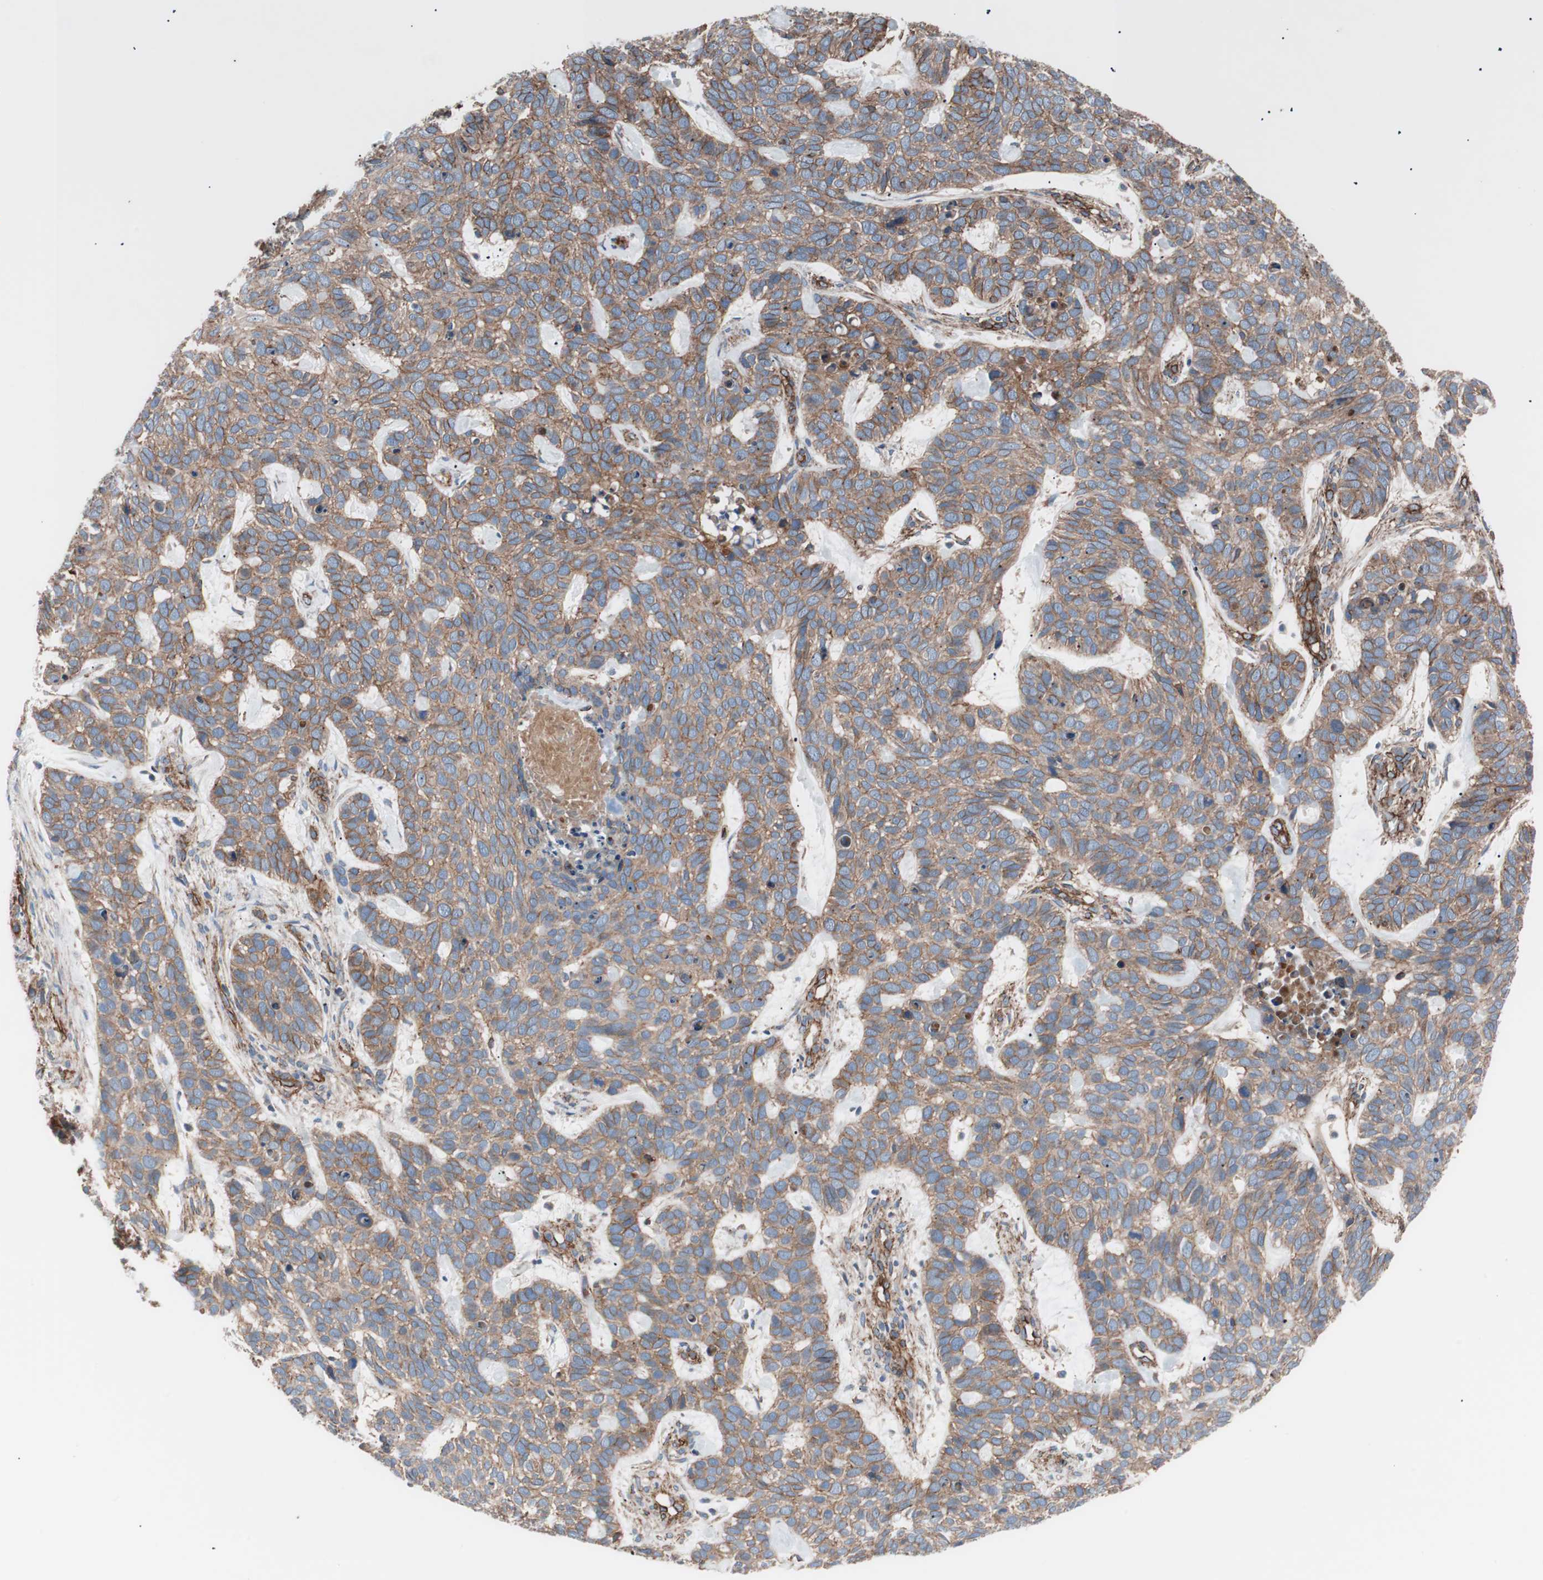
{"staining": {"intensity": "weak", "quantity": ">75%", "location": "cytoplasmic/membranous"}, "tissue": "skin cancer", "cell_type": "Tumor cells", "image_type": "cancer", "snomed": [{"axis": "morphology", "description": "Basal cell carcinoma"}, {"axis": "topography", "description": "Skin"}], "caption": "Immunohistochemistry micrograph of neoplastic tissue: human skin cancer (basal cell carcinoma) stained using immunohistochemistry (IHC) displays low levels of weak protein expression localized specifically in the cytoplasmic/membranous of tumor cells, appearing as a cytoplasmic/membranous brown color.", "gene": "SPINT1", "patient": {"sex": "male", "age": 87}}